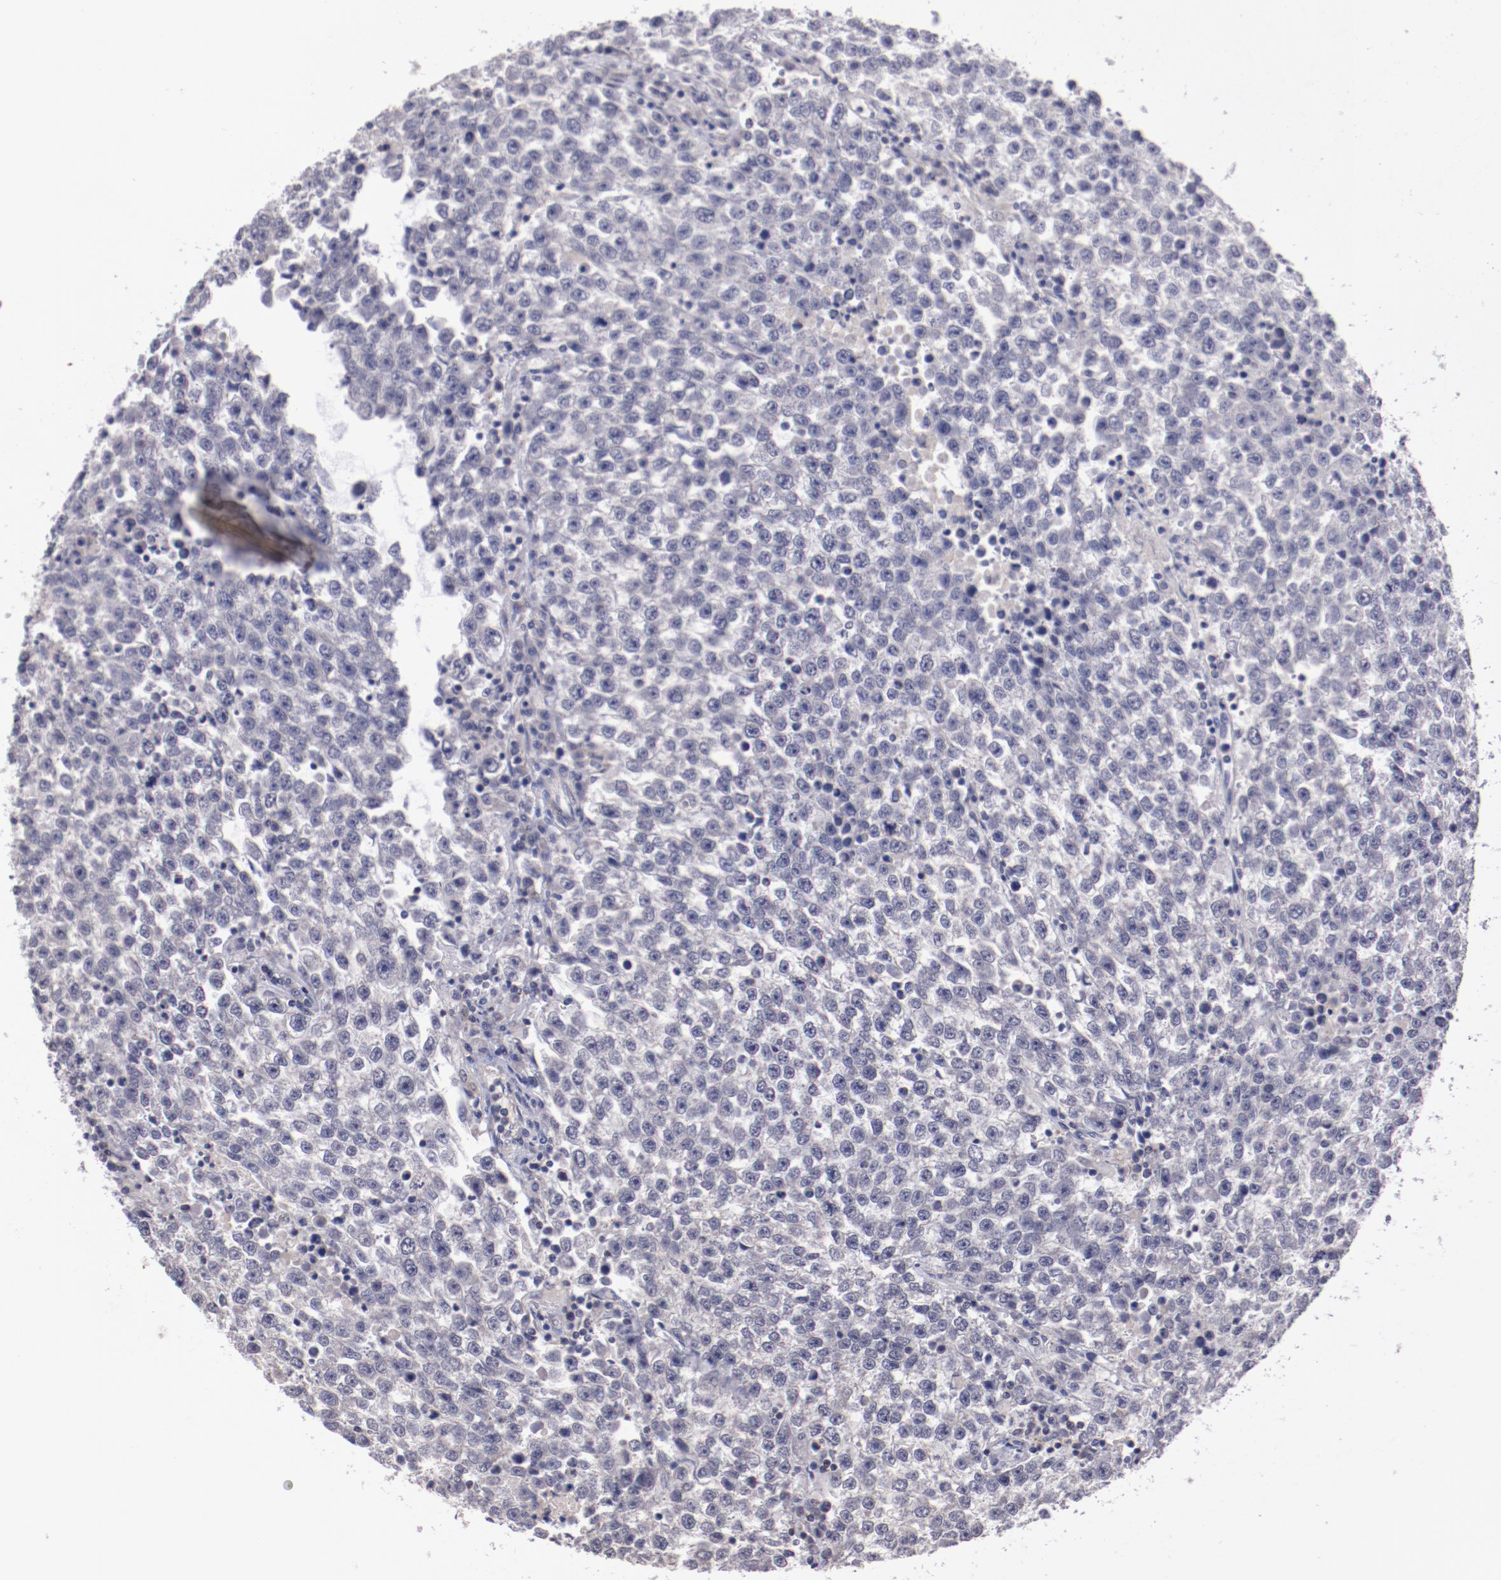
{"staining": {"intensity": "negative", "quantity": "none", "location": "none"}, "tissue": "testis cancer", "cell_type": "Tumor cells", "image_type": "cancer", "snomed": [{"axis": "morphology", "description": "Seminoma, NOS"}, {"axis": "topography", "description": "Testis"}], "caption": "Tumor cells are negative for protein expression in human testis seminoma.", "gene": "NRXN3", "patient": {"sex": "male", "age": 36}}